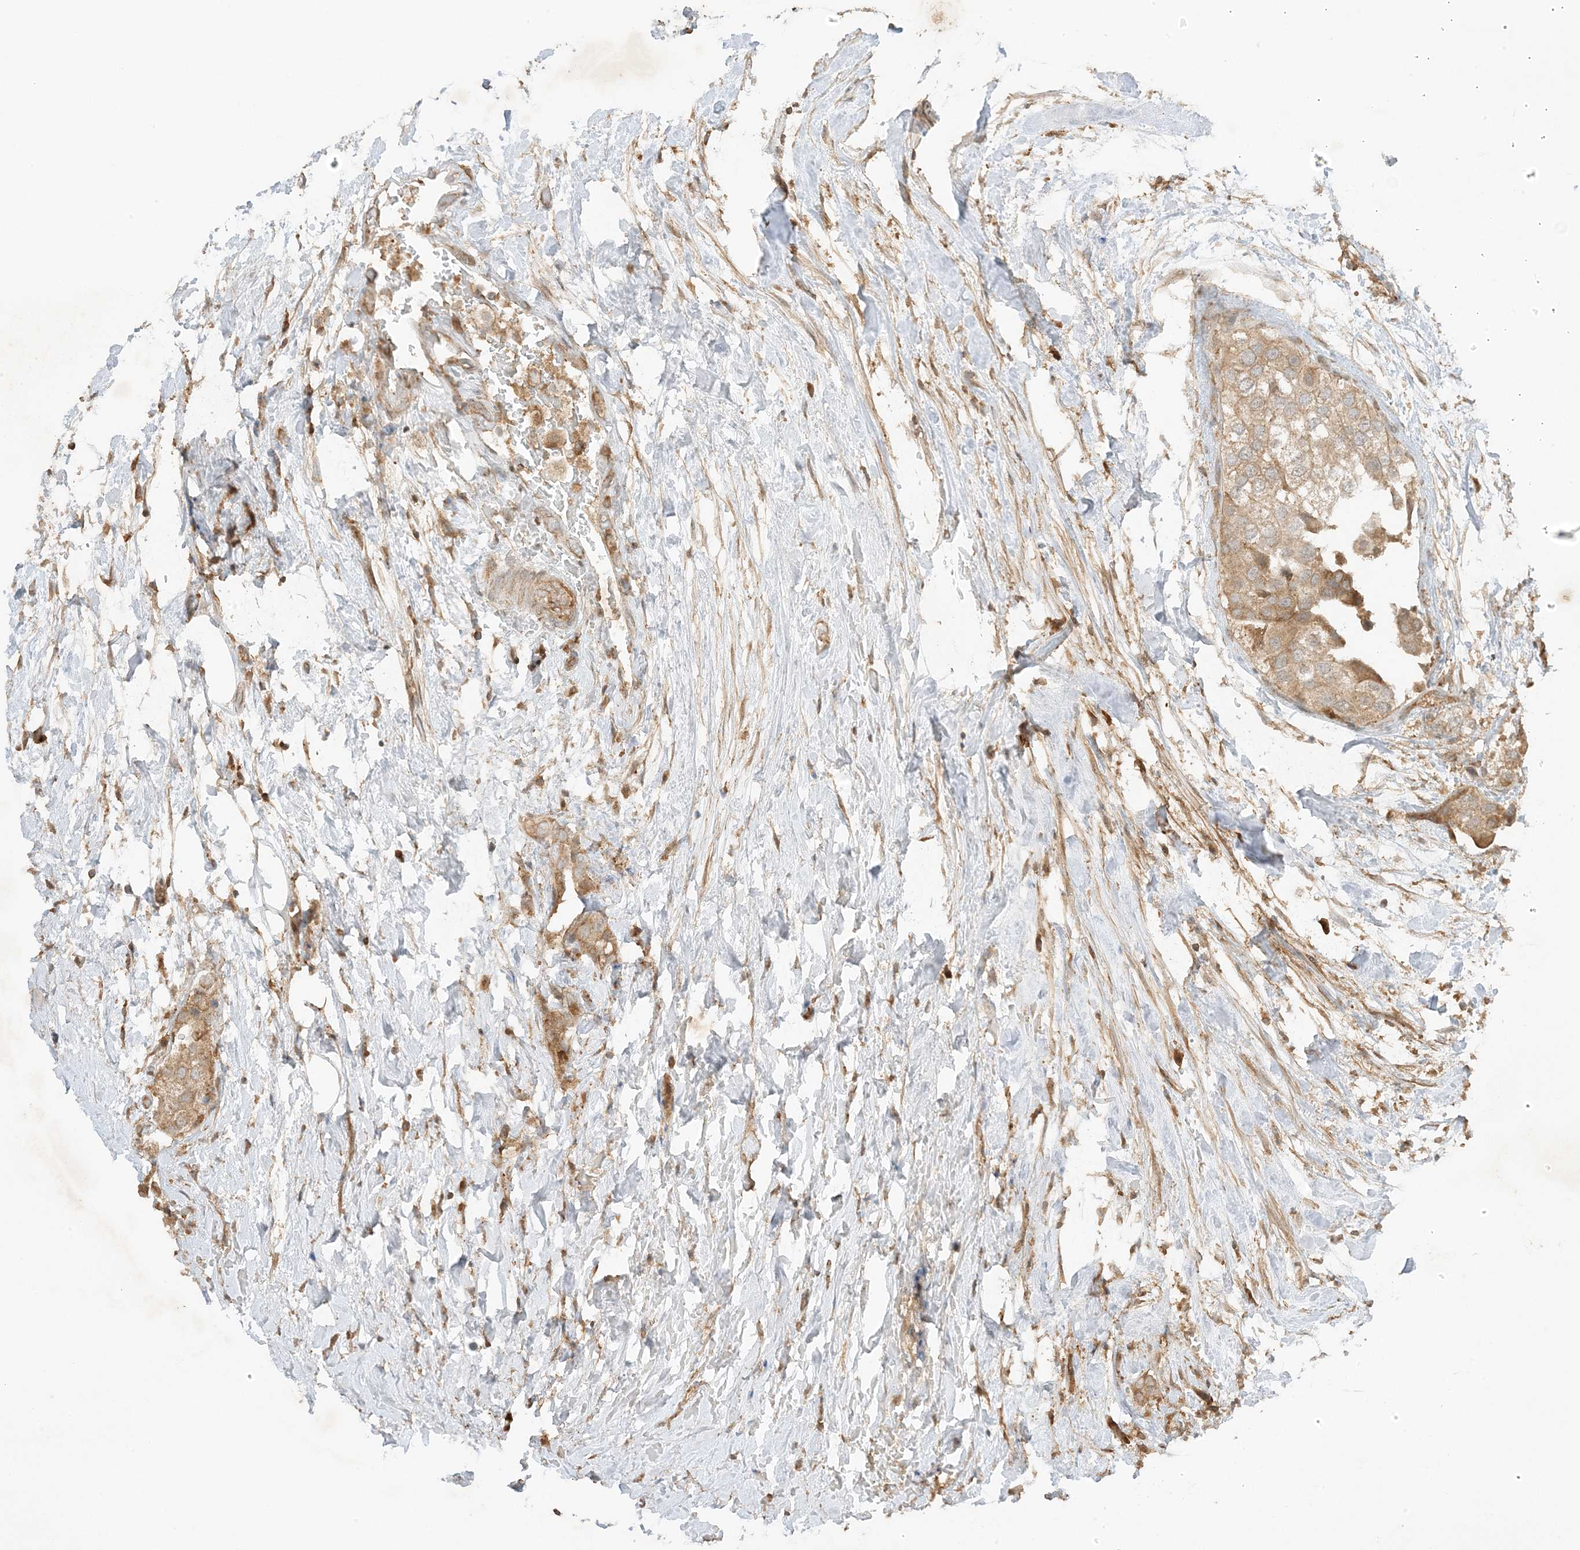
{"staining": {"intensity": "weak", "quantity": "25%-75%", "location": "cytoplasmic/membranous"}, "tissue": "urothelial cancer", "cell_type": "Tumor cells", "image_type": "cancer", "snomed": [{"axis": "morphology", "description": "Urothelial carcinoma, High grade"}, {"axis": "topography", "description": "Urinary bladder"}], "caption": "Immunohistochemistry staining of high-grade urothelial carcinoma, which displays low levels of weak cytoplasmic/membranous positivity in about 25%-75% of tumor cells indicating weak cytoplasmic/membranous protein expression. The staining was performed using DAB (brown) for protein detection and nuclei were counterstained in hematoxylin (blue).", "gene": "XRN1", "patient": {"sex": "male", "age": 64}}